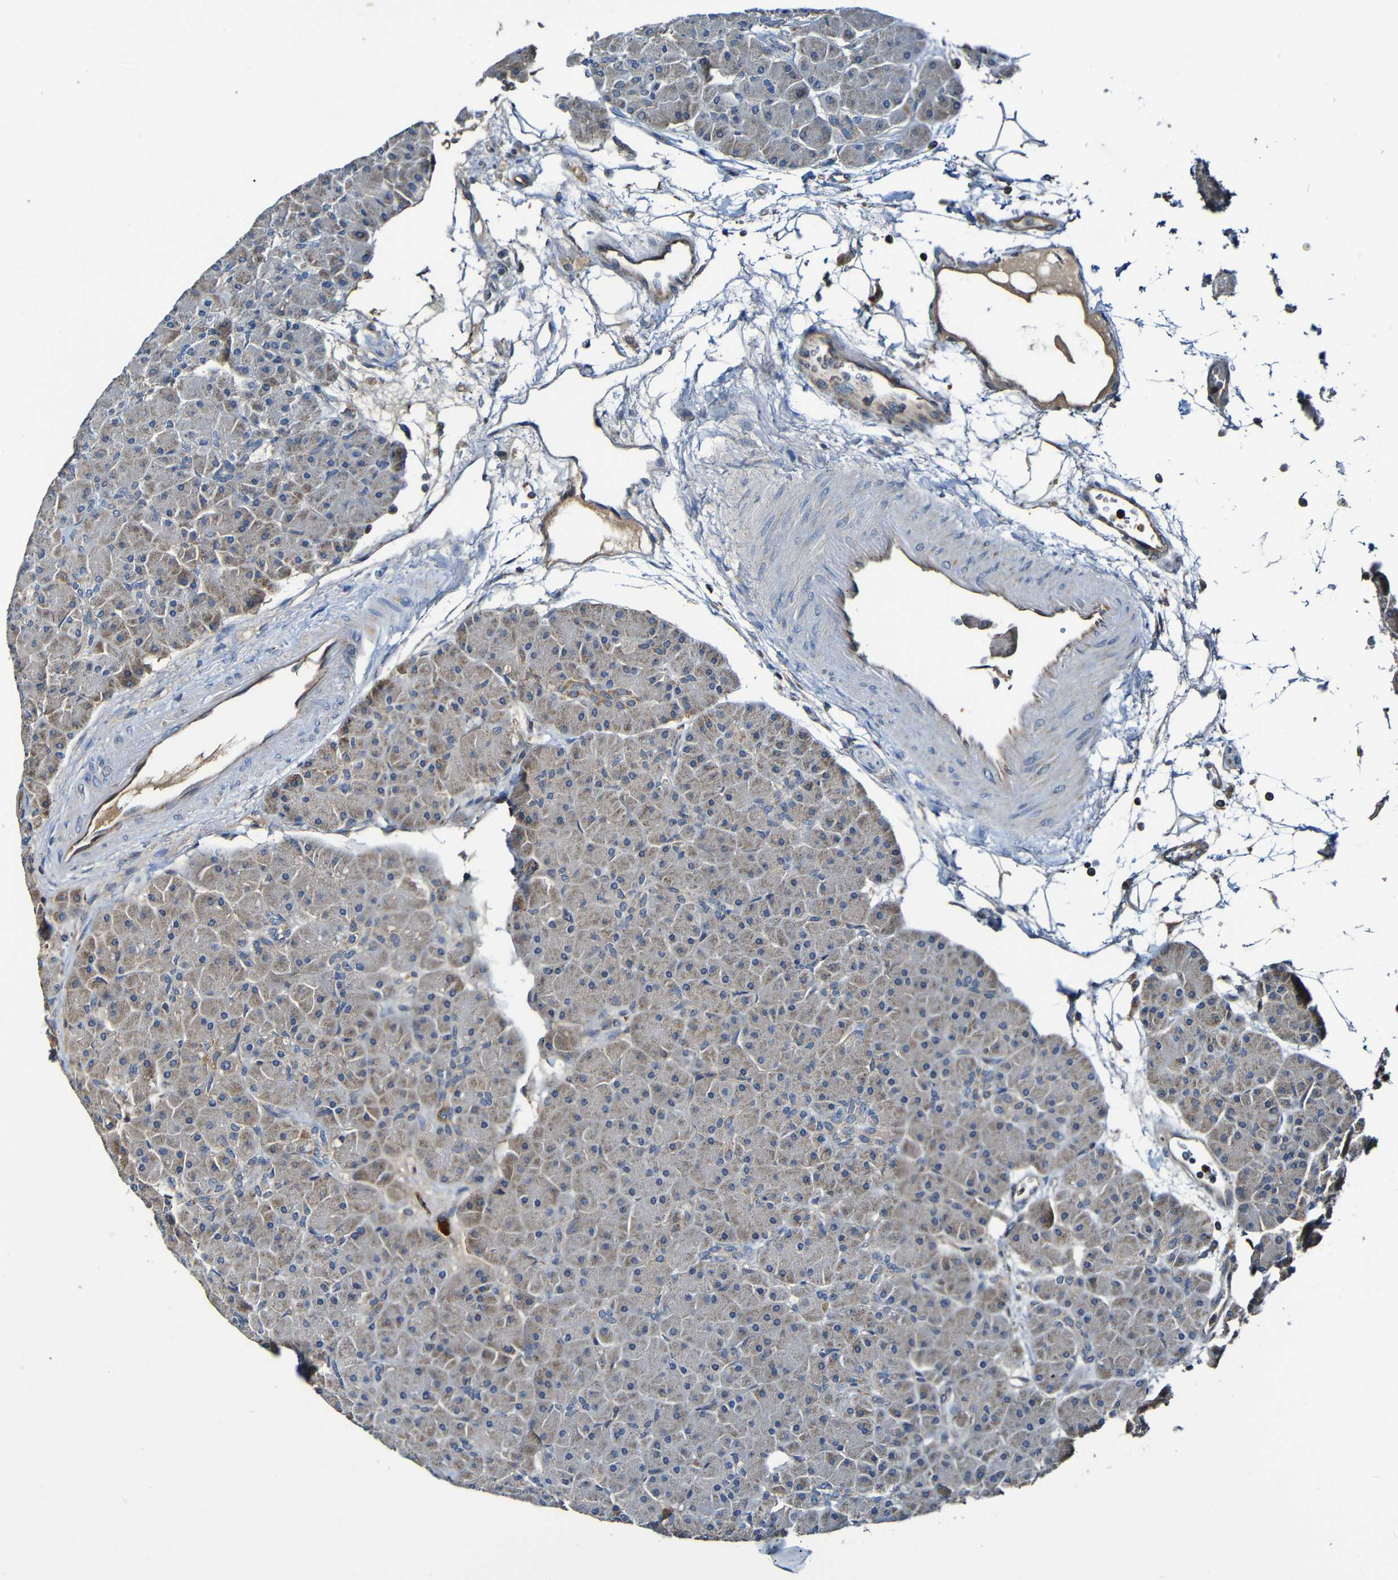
{"staining": {"intensity": "weak", "quantity": ">75%", "location": "cytoplasmic/membranous"}, "tissue": "pancreas", "cell_type": "Exocrine glandular cells", "image_type": "normal", "snomed": [{"axis": "morphology", "description": "Normal tissue, NOS"}, {"axis": "topography", "description": "Pancreas"}], "caption": "This image demonstrates immunohistochemistry (IHC) staining of benign human pancreas, with low weak cytoplasmic/membranous positivity in approximately >75% of exocrine glandular cells.", "gene": "ADAM15", "patient": {"sex": "male", "age": 66}}